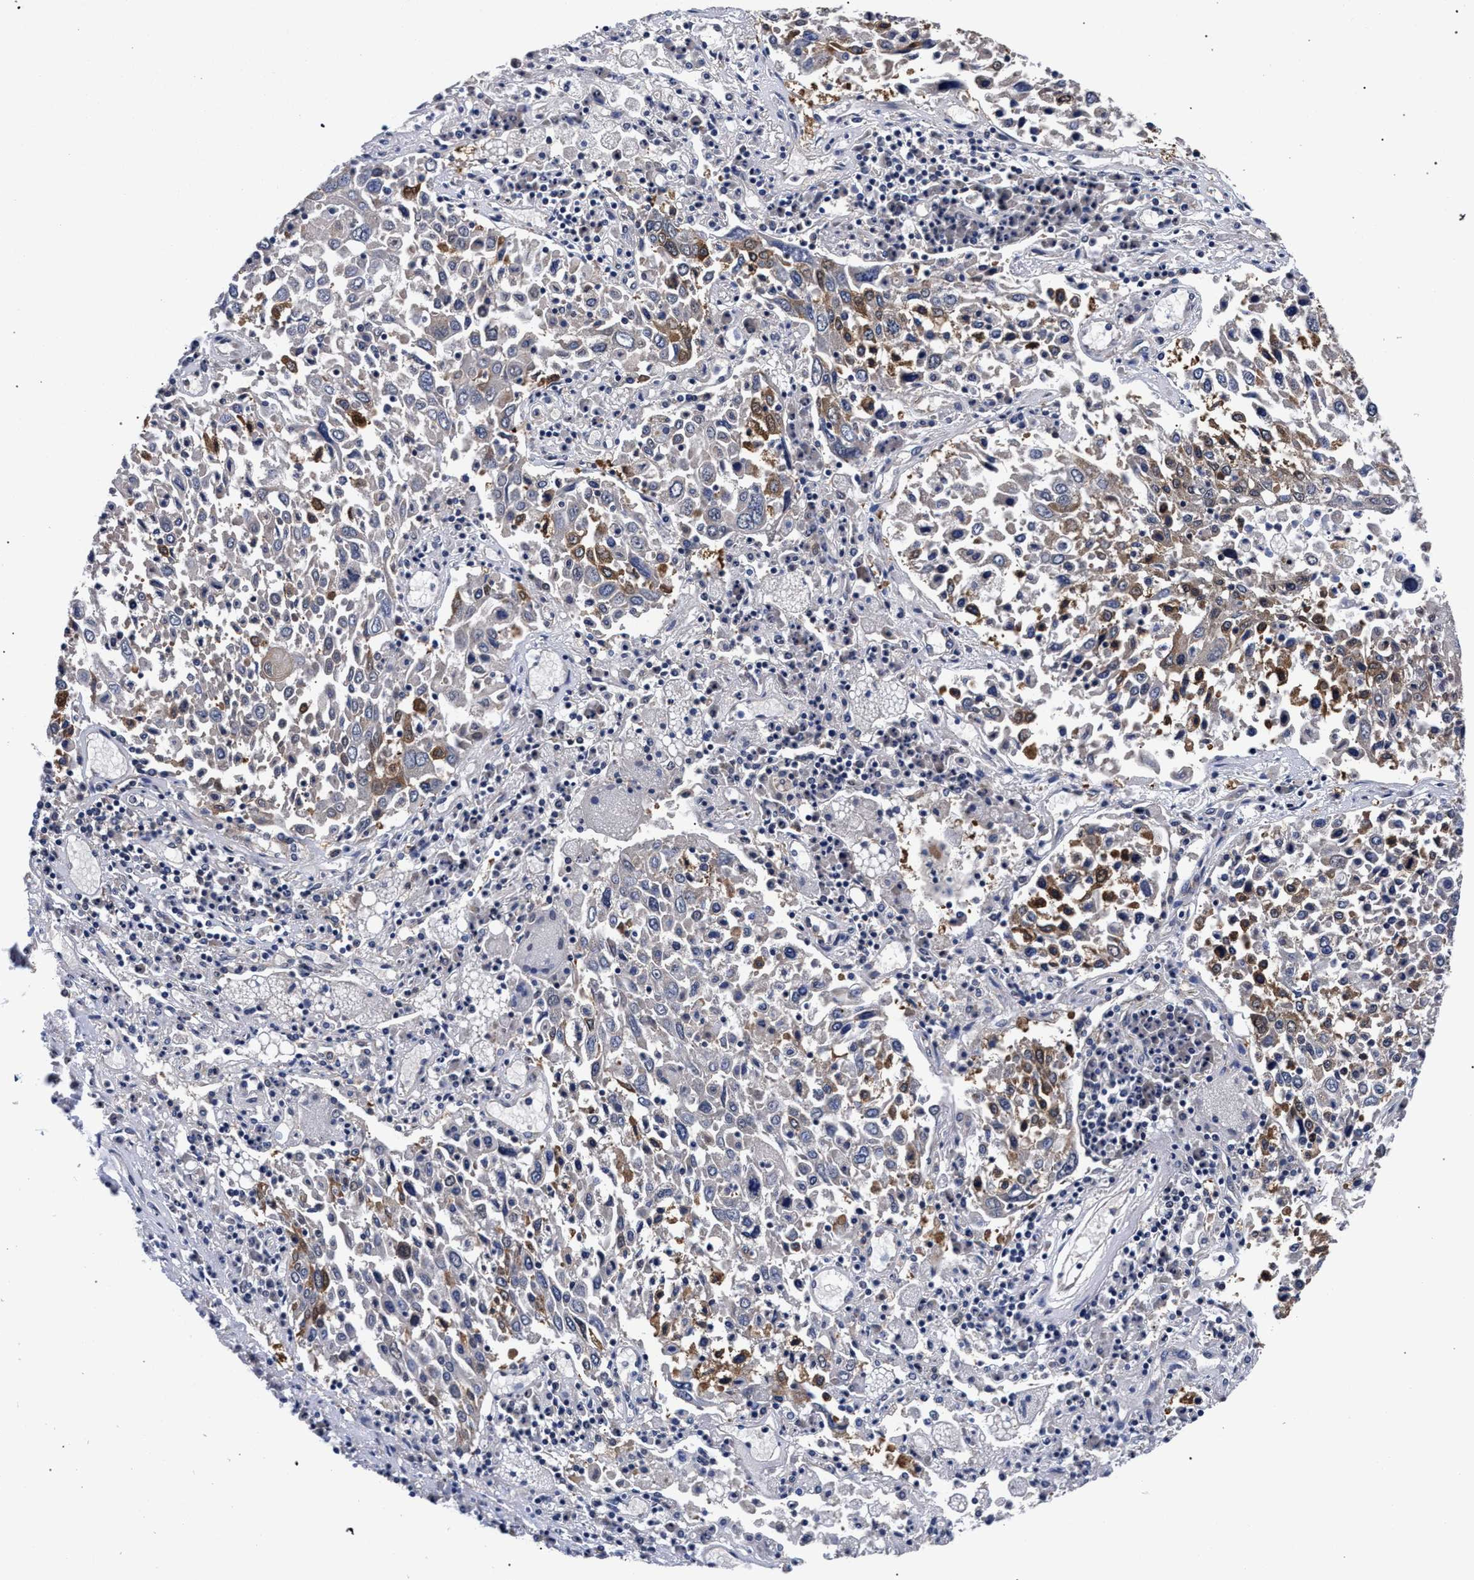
{"staining": {"intensity": "moderate", "quantity": "25%-75%", "location": "cytoplasmic/membranous"}, "tissue": "lung cancer", "cell_type": "Tumor cells", "image_type": "cancer", "snomed": [{"axis": "morphology", "description": "Squamous cell carcinoma, NOS"}, {"axis": "topography", "description": "Lung"}], "caption": "A brown stain shows moderate cytoplasmic/membranous positivity of a protein in human squamous cell carcinoma (lung) tumor cells. Nuclei are stained in blue.", "gene": "RBM33", "patient": {"sex": "male", "age": 65}}